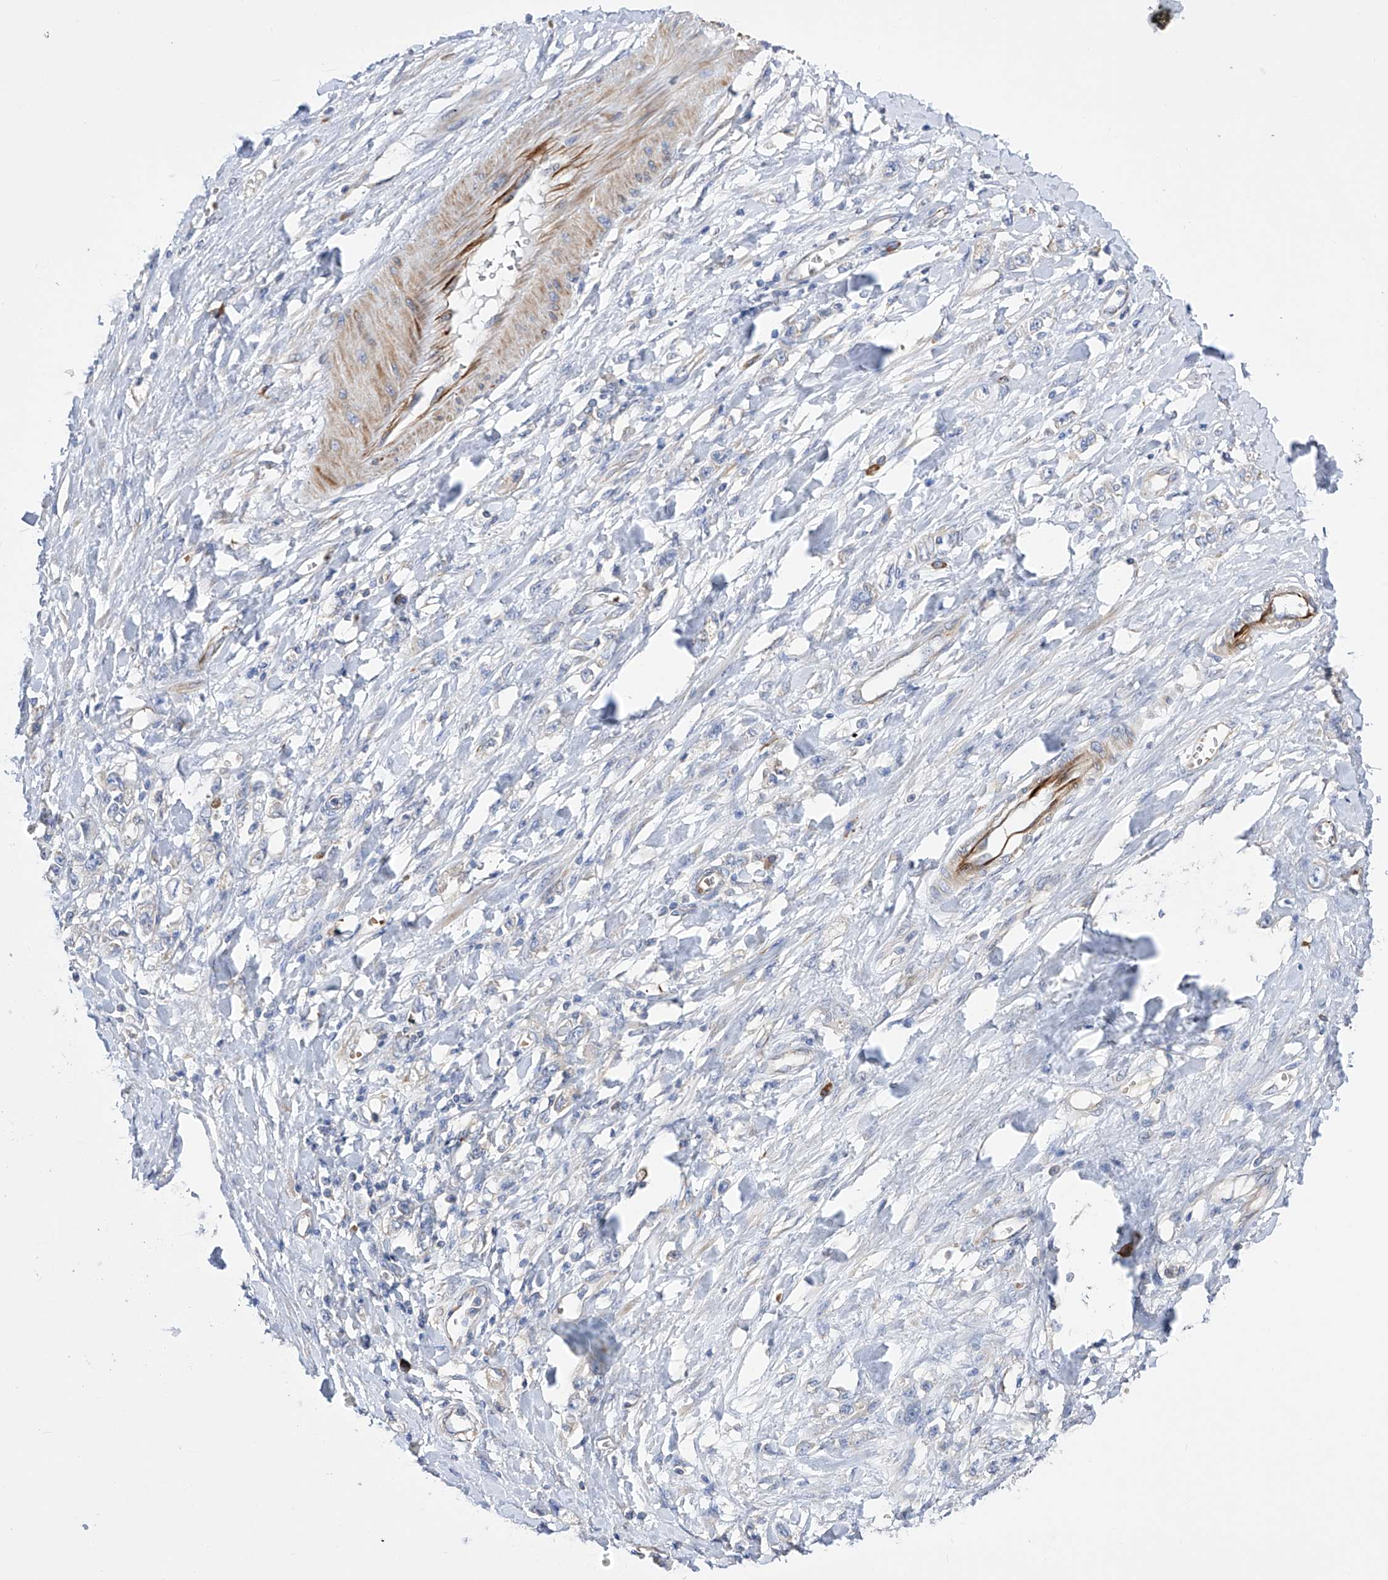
{"staining": {"intensity": "negative", "quantity": "none", "location": "none"}, "tissue": "stomach cancer", "cell_type": "Tumor cells", "image_type": "cancer", "snomed": [{"axis": "morphology", "description": "Adenocarcinoma, NOS"}, {"axis": "topography", "description": "Stomach"}], "caption": "Protein analysis of stomach cancer (adenocarcinoma) reveals no significant expression in tumor cells.", "gene": "NFATC4", "patient": {"sex": "female", "age": 76}}